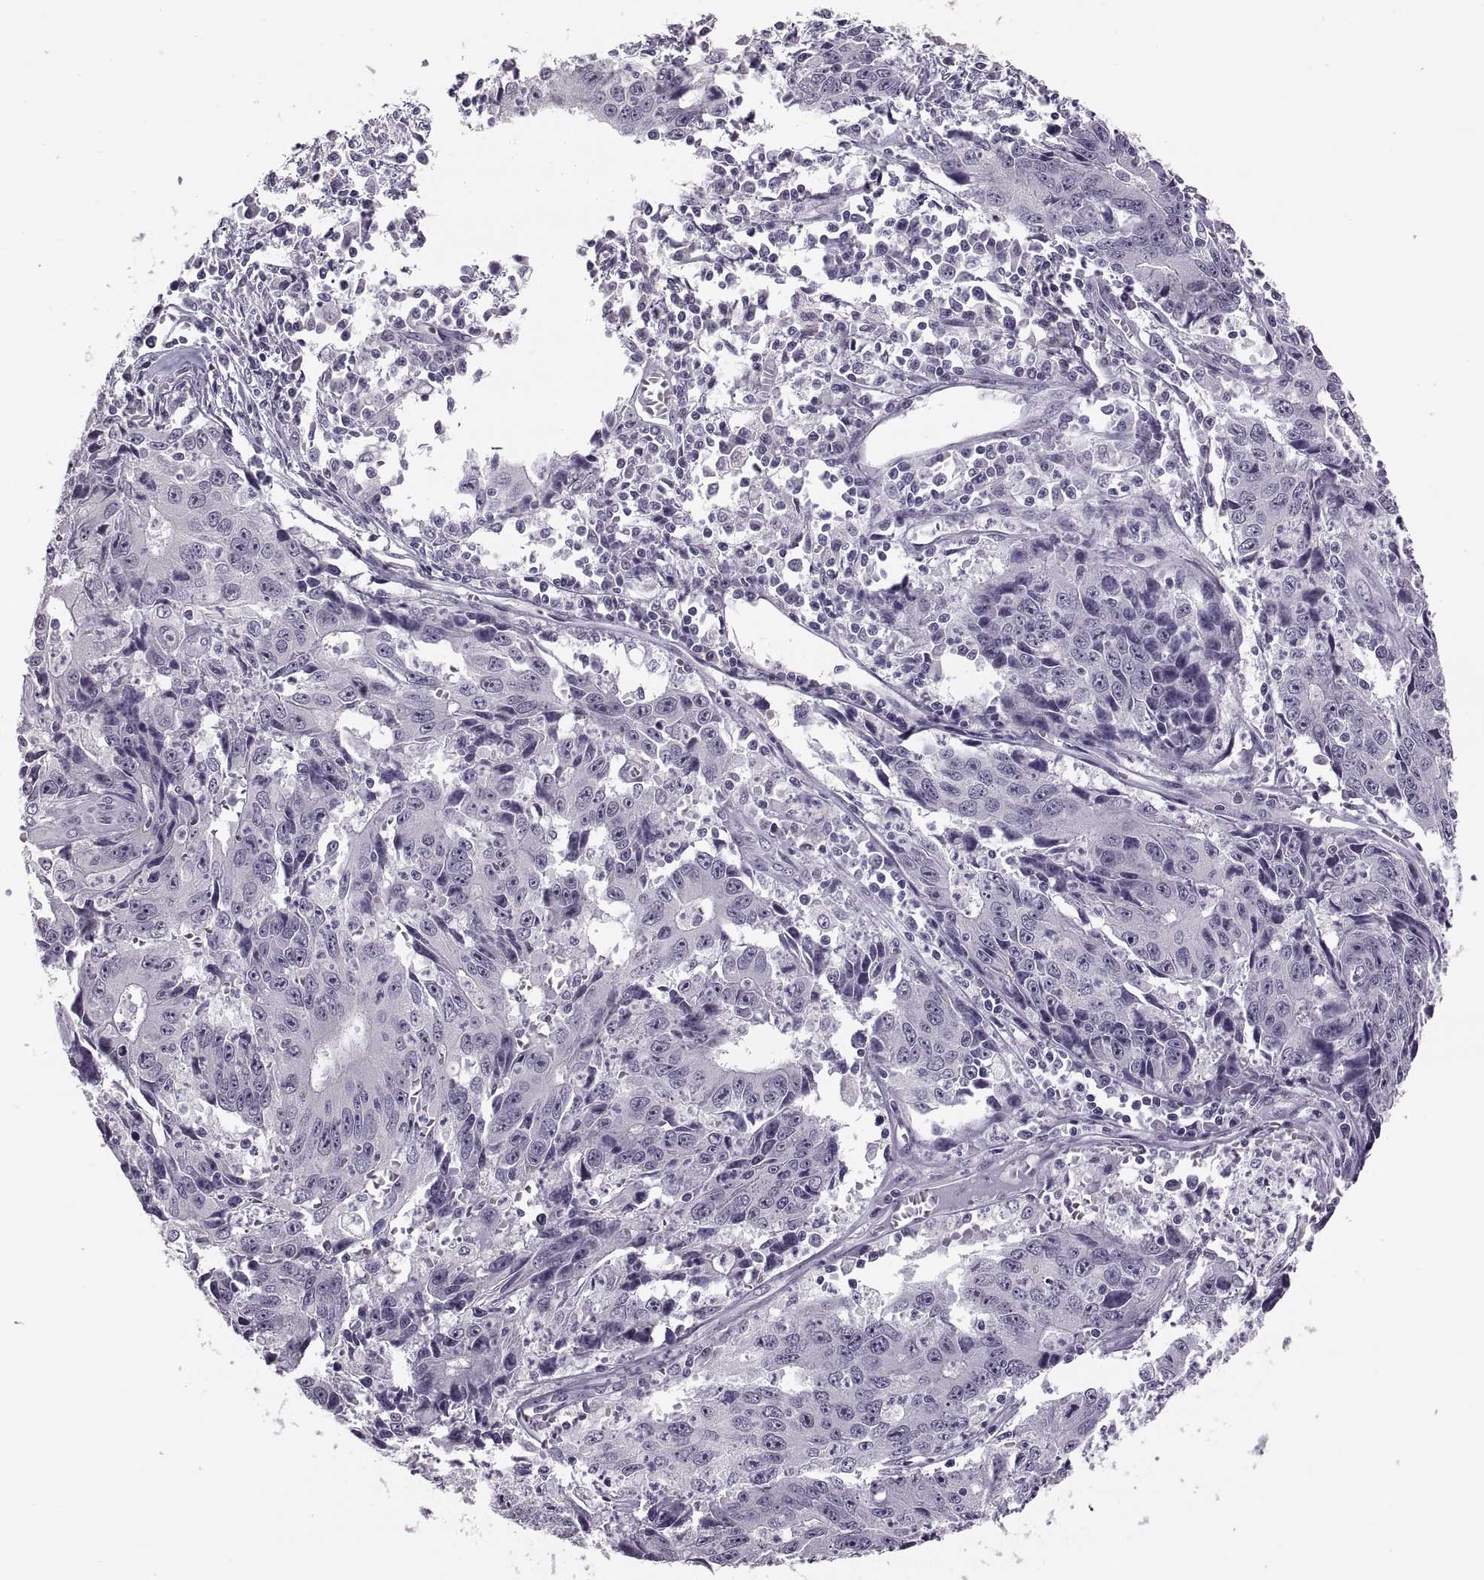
{"staining": {"intensity": "negative", "quantity": "none", "location": "none"}, "tissue": "liver cancer", "cell_type": "Tumor cells", "image_type": "cancer", "snomed": [{"axis": "morphology", "description": "Cholangiocarcinoma"}, {"axis": "topography", "description": "Liver"}], "caption": "Cholangiocarcinoma (liver) stained for a protein using immunohistochemistry (IHC) displays no positivity tumor cells.", "gene": "PAGE5", "patient": {"sex": "male", "age": 65}}